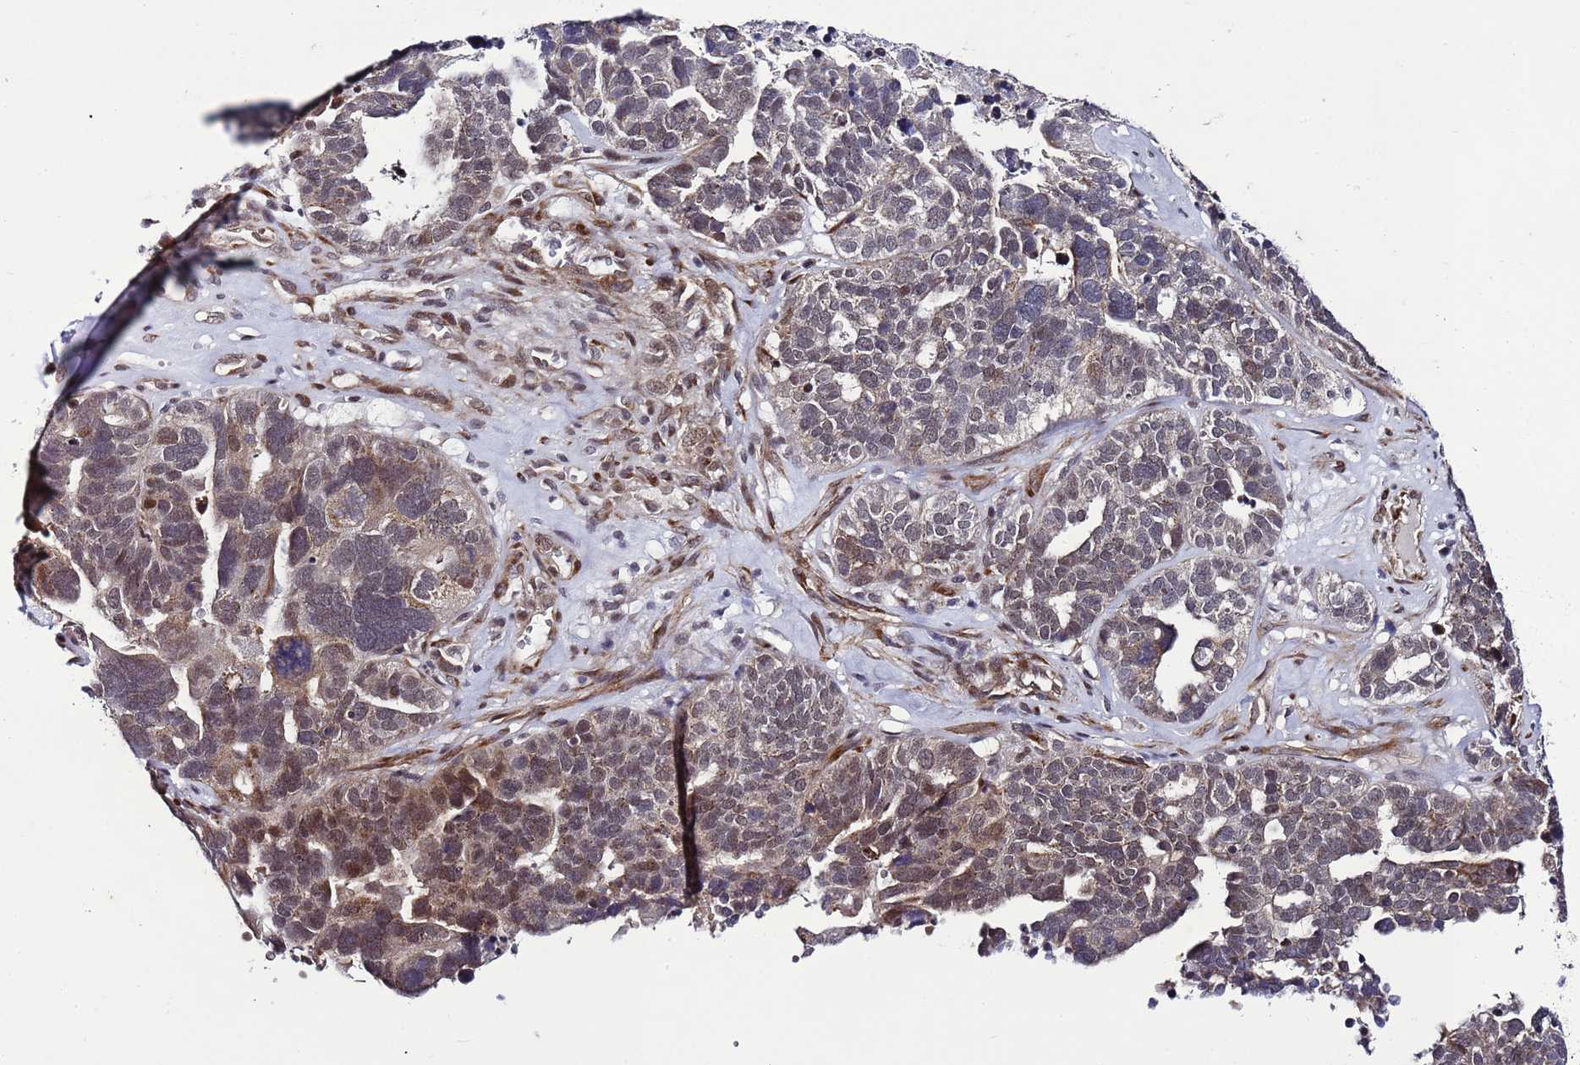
{"staining": {"intensity": "moderate", "quantity": "<25%", "location": "nuclear"}, "tissue": "ovarian cancer", "cell_type": "Tumor cells", "image_type": "cancer", "snomed": [{"axis": "morphology", "description": "Cystadenocarcinoma, serous, NOS"}, {"axis": "topography", "description": "Ovary"}], "caption": "The micrograph exhibits a brown stain indicating the presence of a protein in the nuclear of tumor cells in ovarian cancer (serous cystadenocarcinoma).", "gene": "POLR2D", "patient": {"sex": "female", "age": 59}}